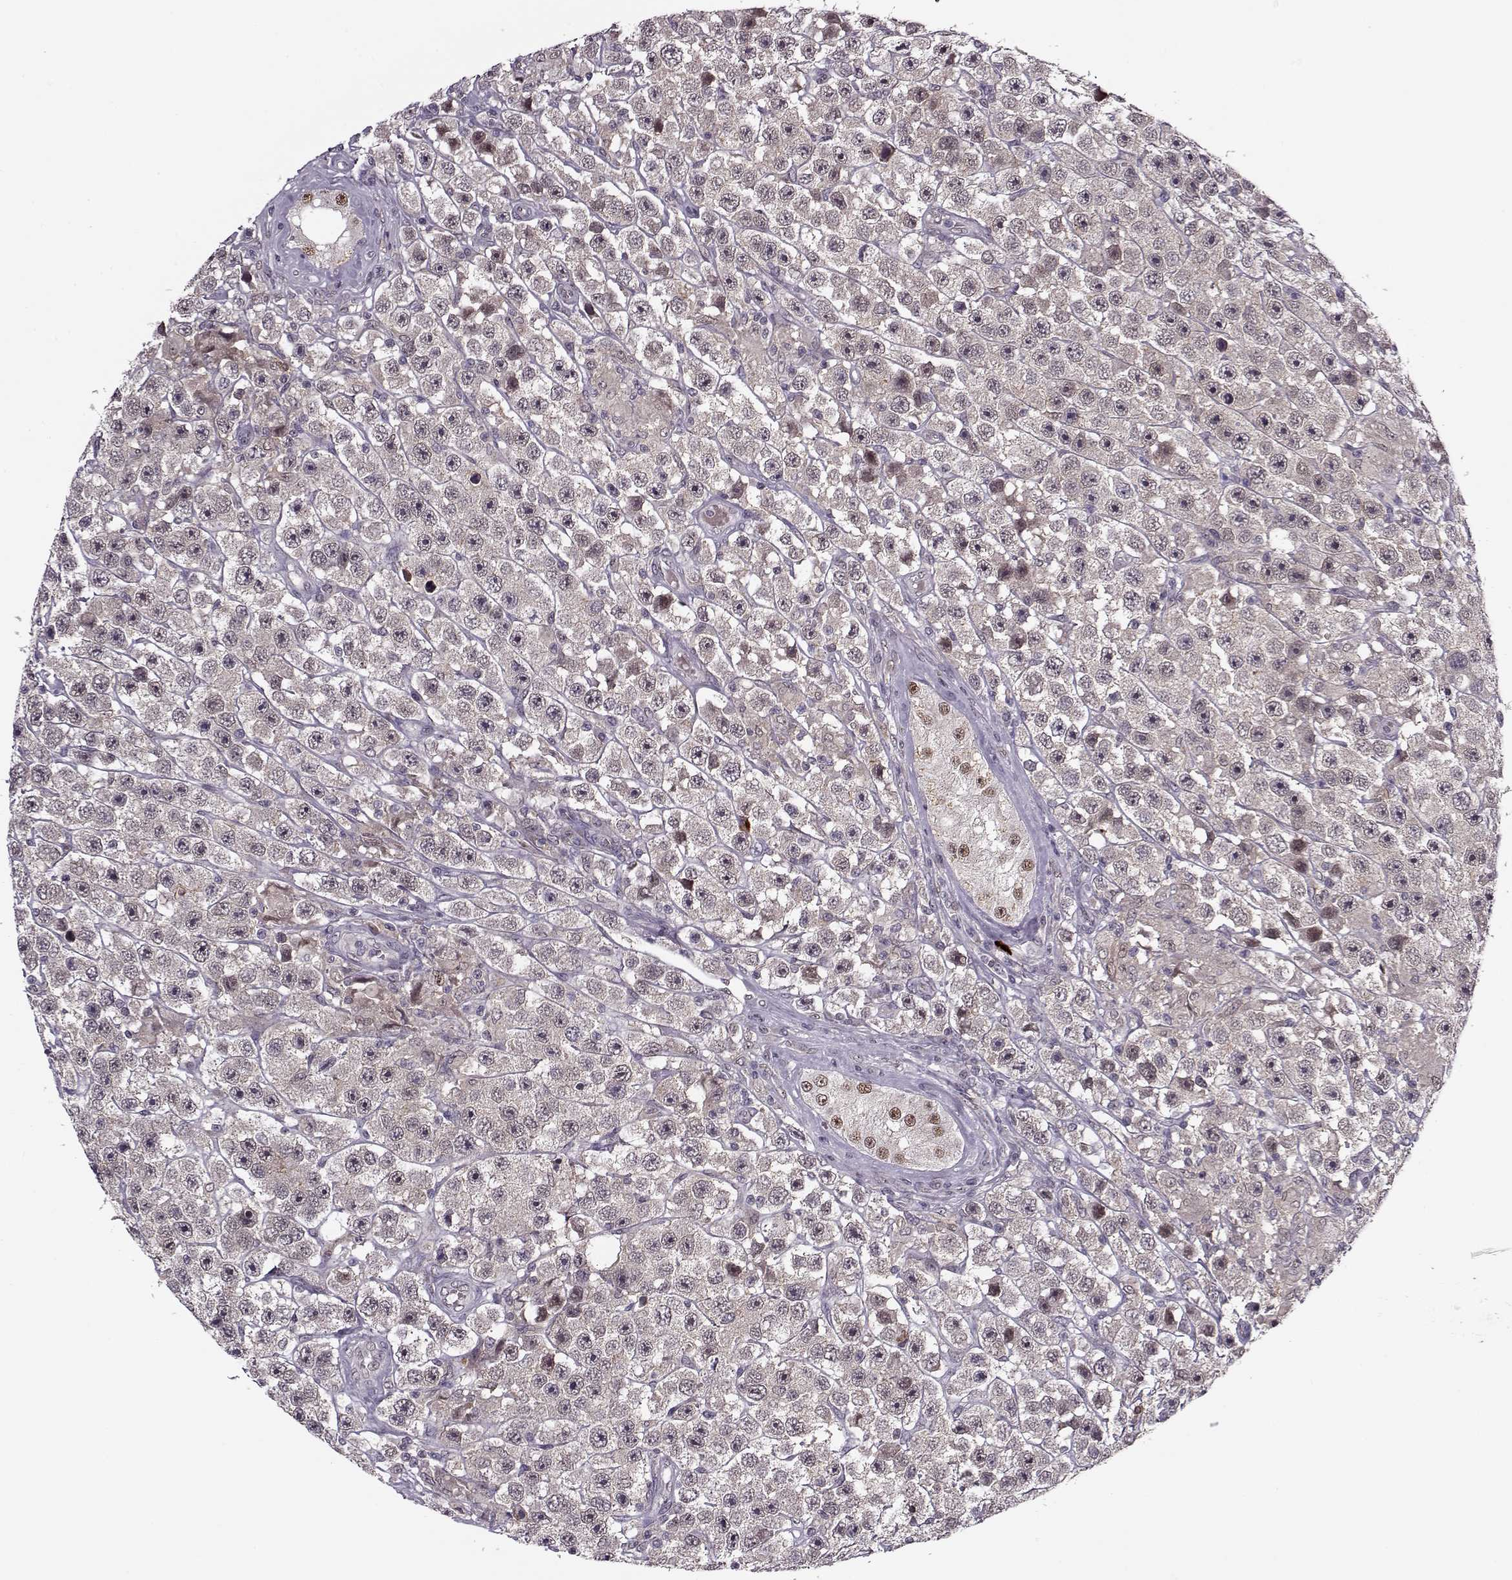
{"staining": {"intensity": "negative", "quantity": "none", "location": "none"}, "tissue": "testis cancer", "cell_type": "Tumor cells", "image_type": "cancer", "snomed": [{"axis": "morphology", "description": "Seminoma, NOS"}, {"axis": "topography", "description": "Testis"}], "caption": "High magnification brightfield microscopy of testis seminoma stained with DAB (brown) and counterstained with hematoxylin (blue): tumor cells show no significant staining.", "gene": "DENND4B", "patient": {"sex": "male", "age": 45}}